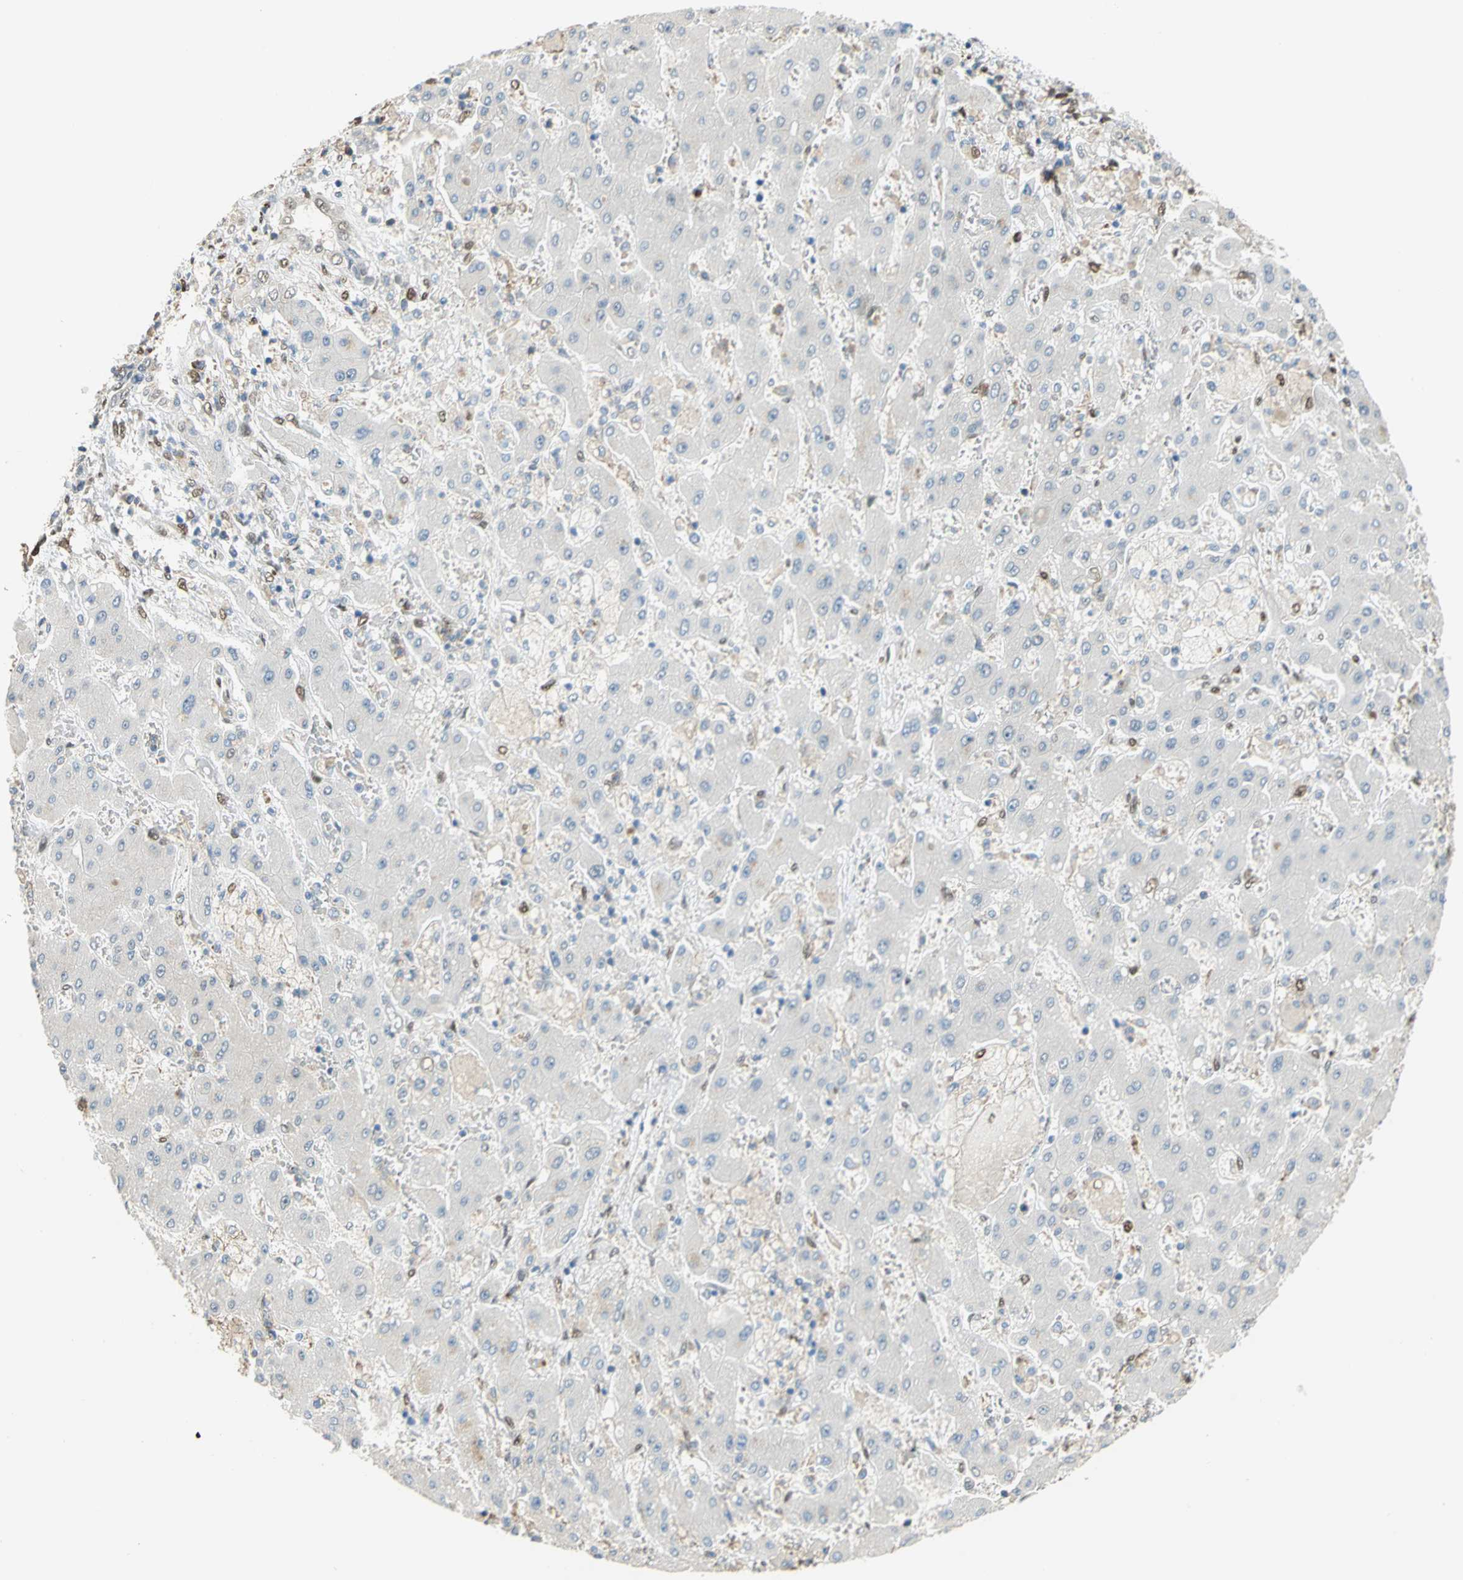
{"staining": {"intensity": "negative", "quantity": "none", "location": "none"}, "tissue": "liver cancer", "cell_type": "Tumor cells", "image_type": "cancer", "snomed": [{"axis": "morphology", "description": "Cholangiocarcinoma"}, {"axis": "topography", "description": "Liver"}], "caption": "The IHC photomicrograph has no significant positivity in tumor cells of cholangiocarcinoma (liver) tissue.", "gene": "RBFOX2", "patient": {"sex": "male", "age": 50}}